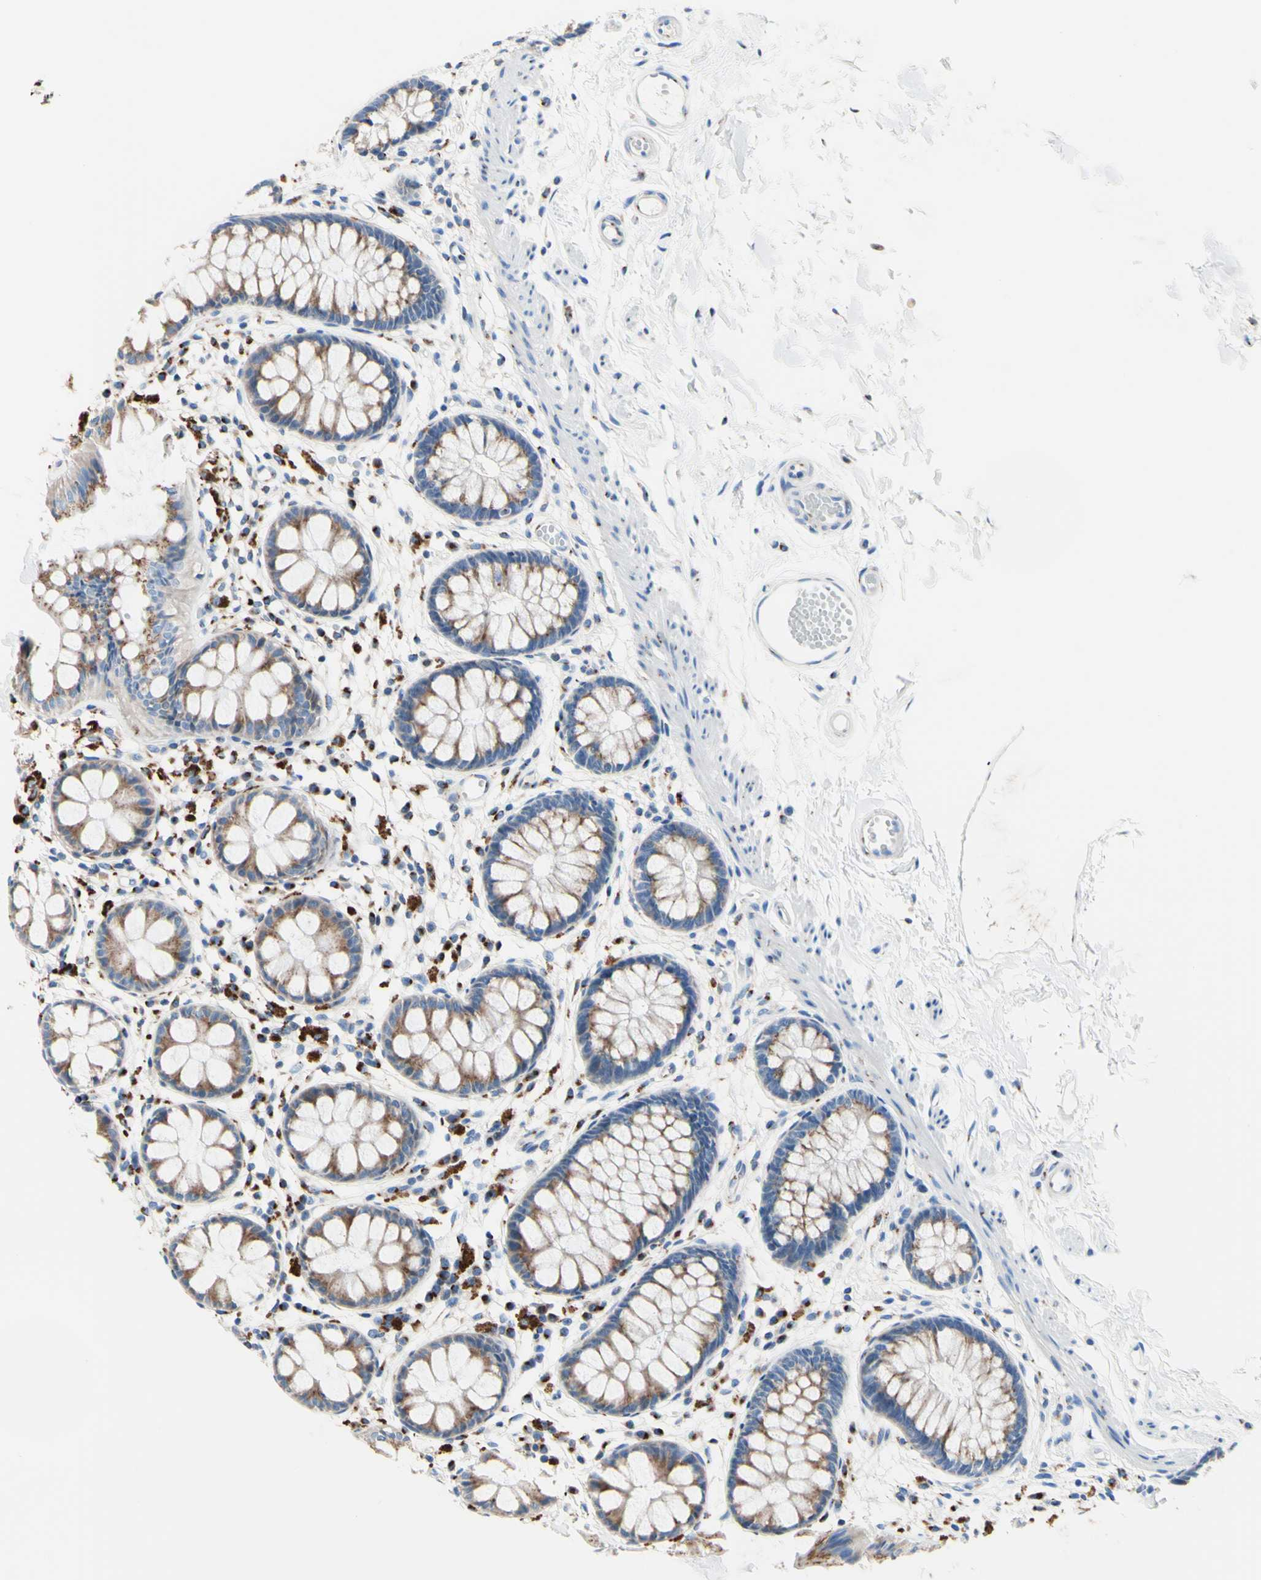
{"staining": {"intensity": "moderate", "quantity": "25%-75%", "location": "cytoplasmic/membranous"}, "tissue": "rectum", "cell_type": "Glandular cells", "image_type": "normal", "snomed": [{"axis": "morphology", "description": "Normal tissue, NOS"}, {"axis": "topography", "description": "Rectum"}], "caption": "Immunohistochemistry (IHC) staining of benign rectum, which displays medium levels of moderate cytoplasmic/membranous positivity in approximately 25%-75% of glandular cells indicating moderate cytoplasmic/membranous protein positivity. The staining was performed using DAB (3,3'-diaminobenzidine) (brown) for protein detection and nuclei were counterstained in hematoxylin (blue).", "gene": "GALNT2", "patient": {"sex": "female", "age": 66}}